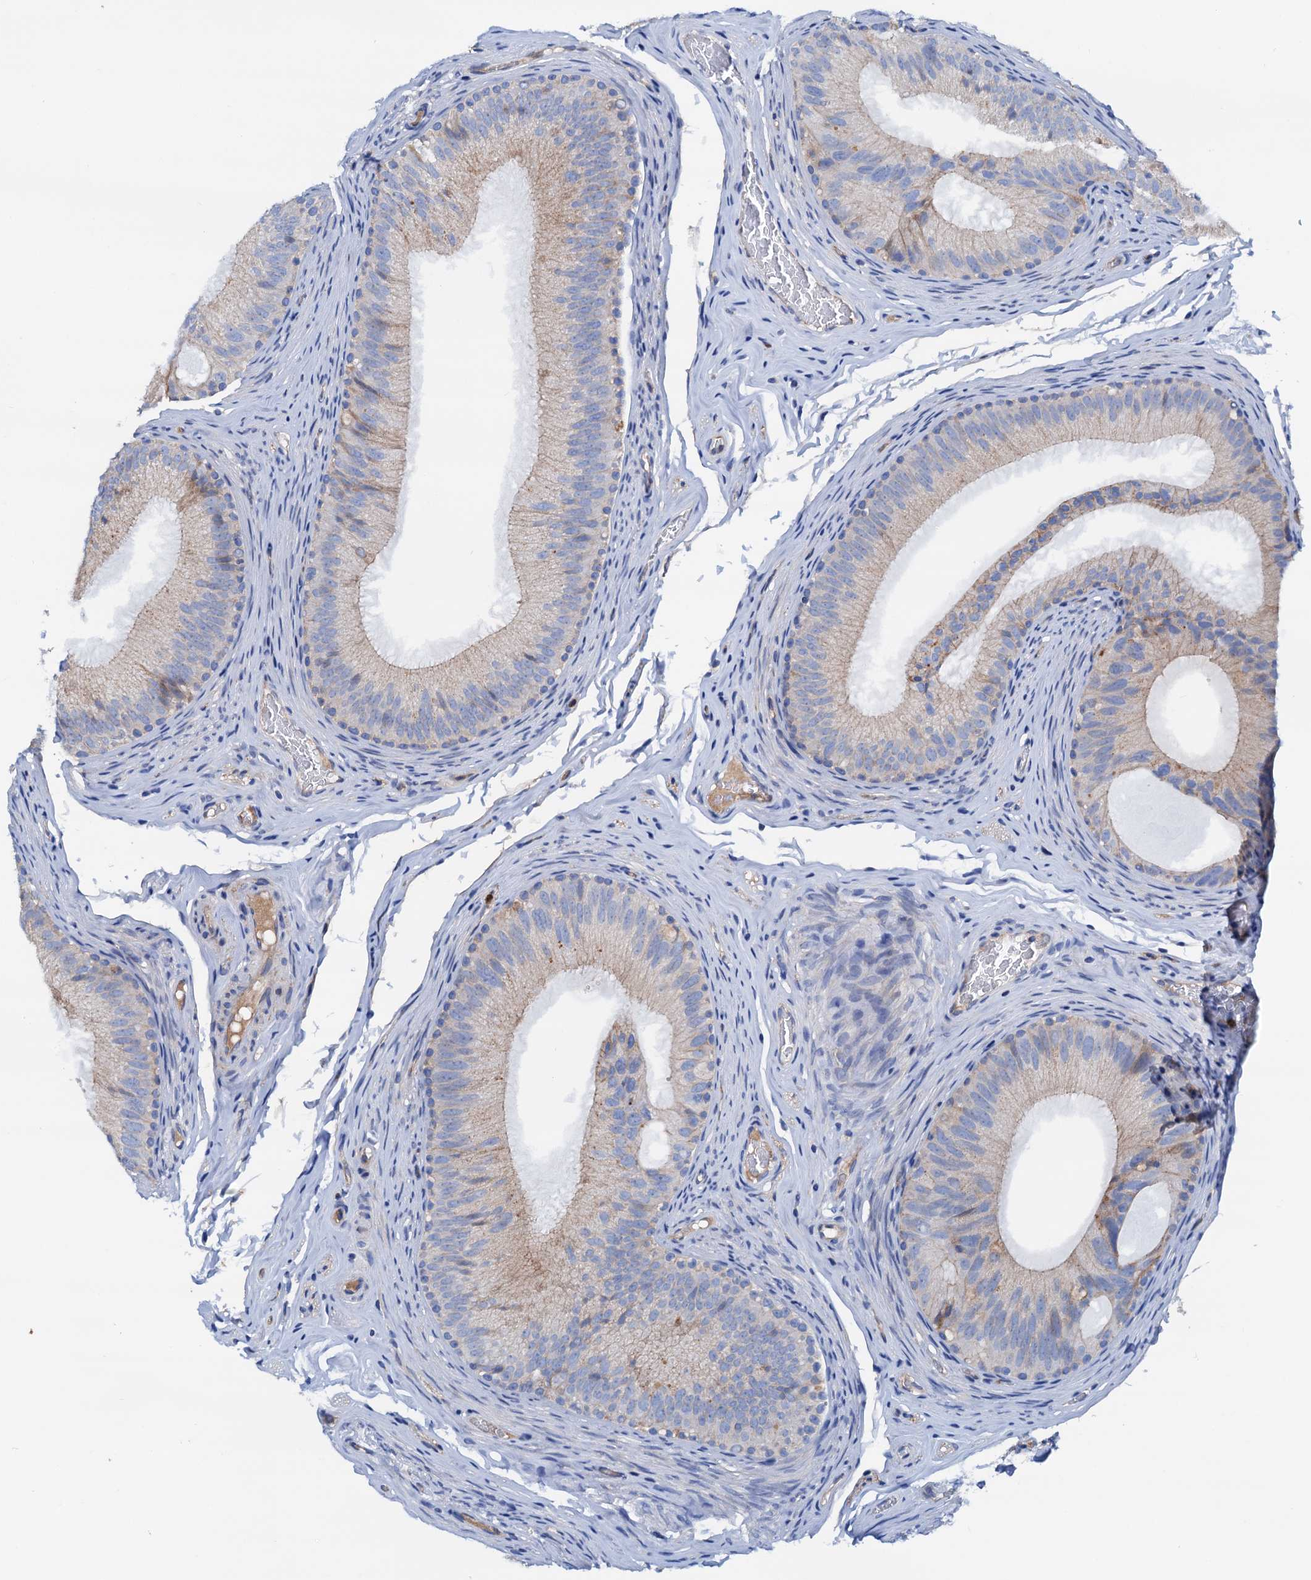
{"staining": {"intensity": "weak", "quantity": "<25%", "location": "cytoplasmic/membranous"}, "tissue": "epididymis", "cell_type": "Glandular cells", "image_type": "normal", "snomed": [{"axis": "morphology", "description": "Normal tissue, NOS"}, {"axis": "topography", "description": "Epididymis"}], "caption": "This is an immunohistochemistry (IHC) histopathology image of normal epididymis. There is no expression in glandular cells.", "gene": "RASSF9", "patient": {"sex": "male", "age": 34}}